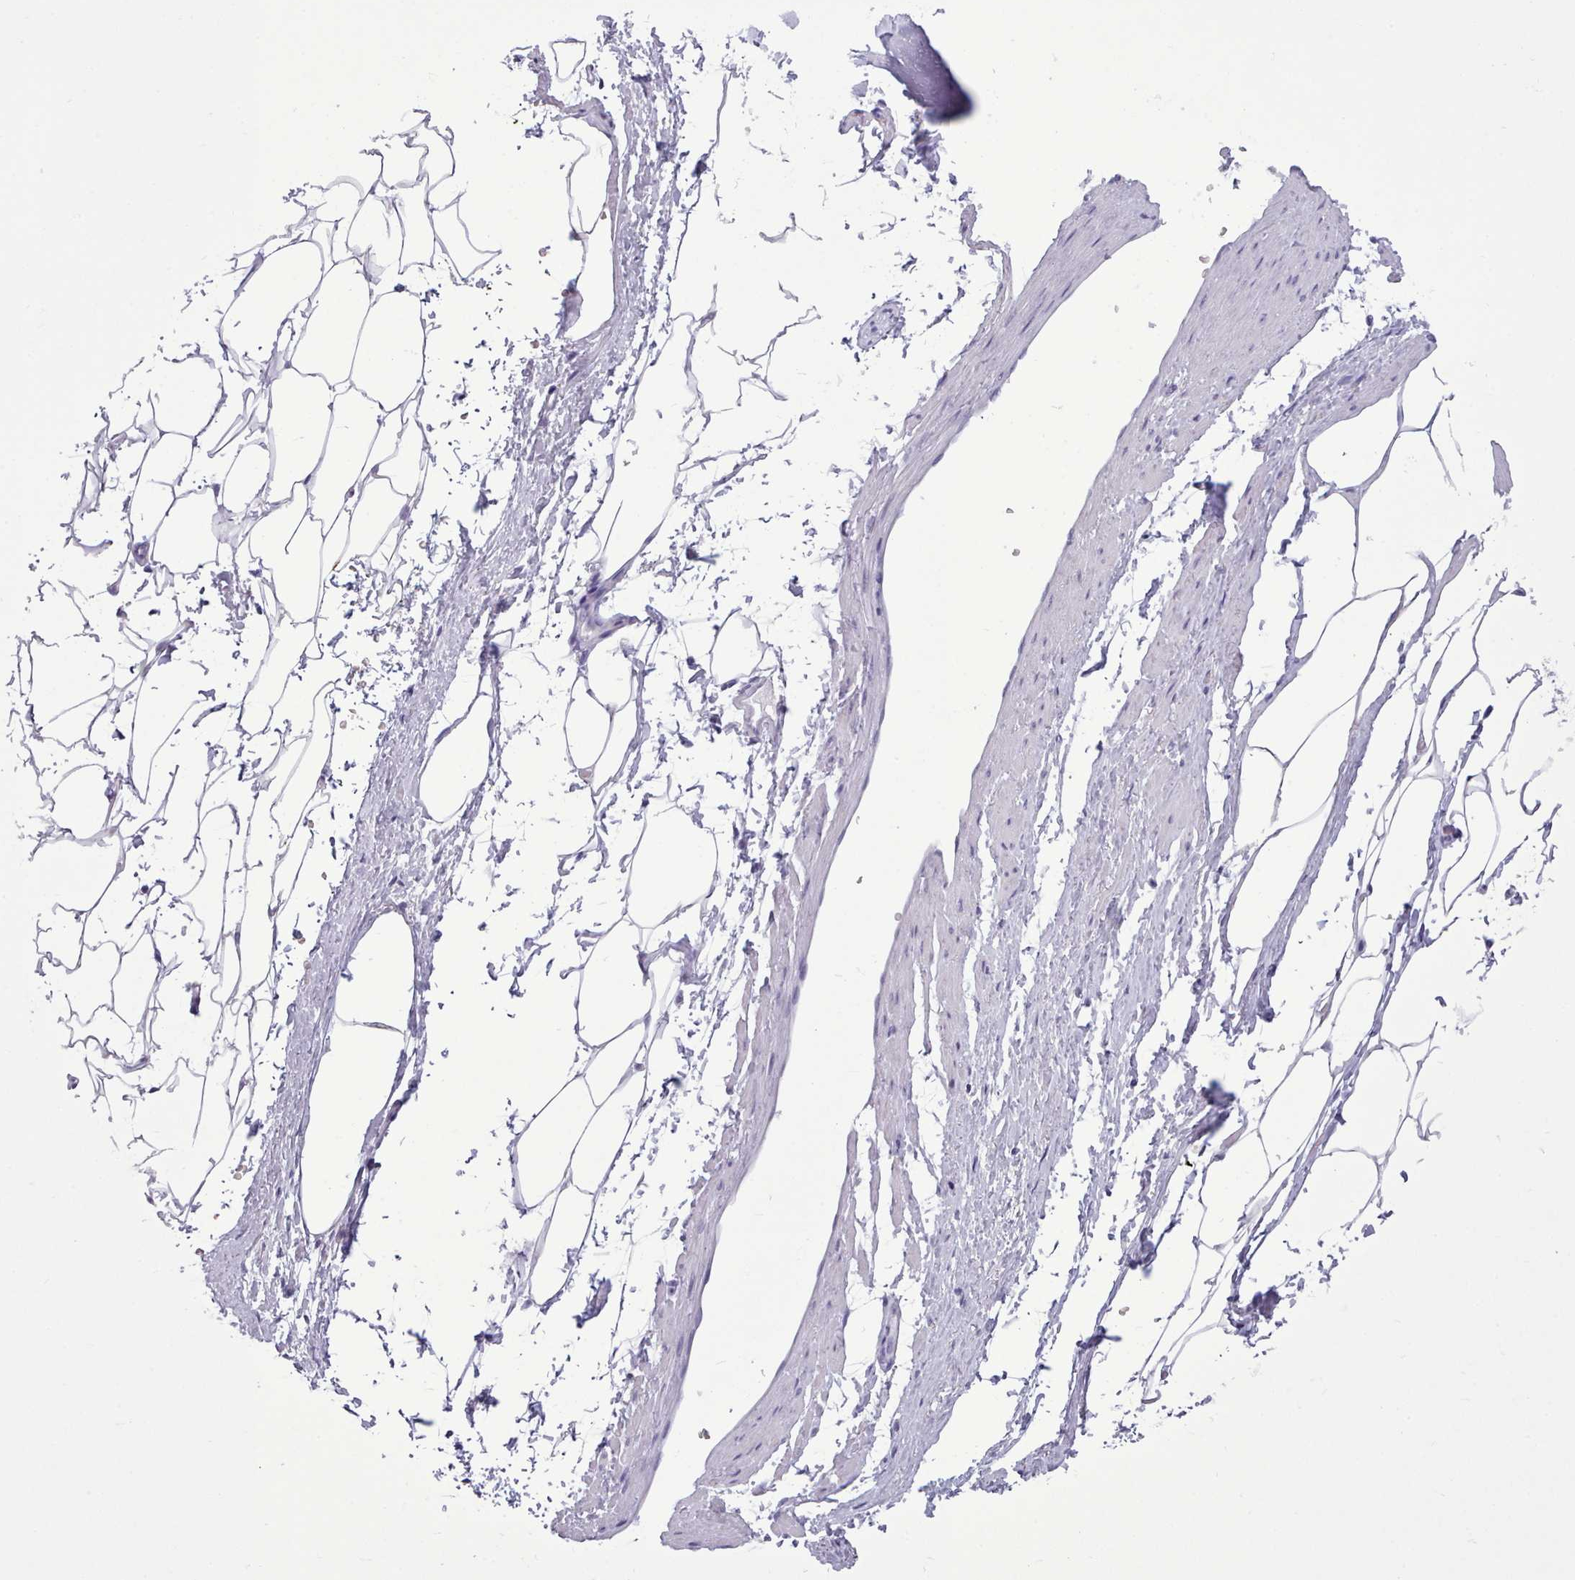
{"staining": {"intensity": "negative", "quantity": "none", "location": "none"}, "tissue": "adipose tissue", "cell_type": "Adipocytes", "image_type": "normal", "snomed": [{"axis": "morphology", "description": "Normal tissue, NOS"}, {"axis": "morphology", "description": "Adenocarcinoma, Low grade"}, {"axis": "topography", "description": "Prostate"}, {"axis": "topography", "description": "Peripheral nerve tissue"}], "caption": "High power microscopy image of an IHC photomicrograph of benign adipose tissue, revealing no significant positivity in adipocytes. The staining was performed using DAB to visualize the protein expression in brown, while the nuclei were stained in blue with hematoxylin (Magnification: 20x).", "gene": "FBXO48", "patient": {"sex": "male", "age": 63}}